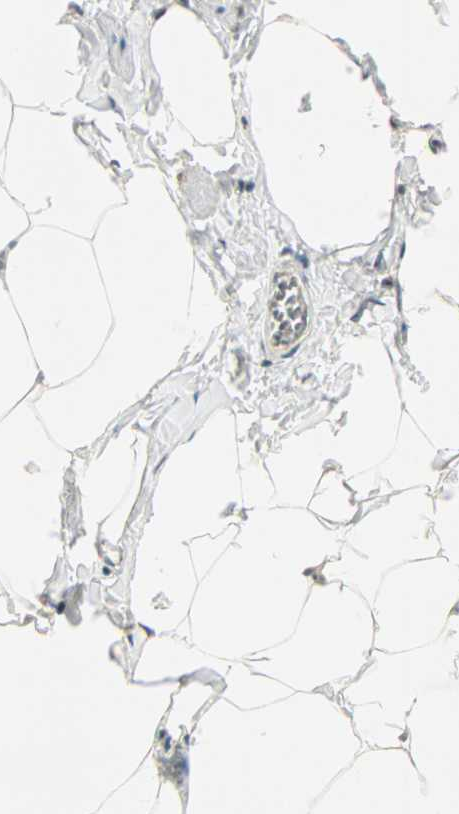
{"staining": {"intensity": "negative", "quantity": "none", "location": "none"}, "tissue": "adipose tissue", "cell_type": "Adipocytes", "image_type": "normal", "snomed": [{"axis": "morphology", "description": "Normal tissue, NOS"}, {"axis": "topography", "description": "Vascular tissue"}], "caption": "An immunohistochemistry (IHC) histopathology image of unremarkable adipose tissue is shown. There is no staining in adipocytes of adipose tissue. (DAB (3,3'-diaminobenzidine) IHC visualized using brightfield microscopy, high magnification).", "gene": "CBX4", "patient": {"sex": "male", "age": 41}}